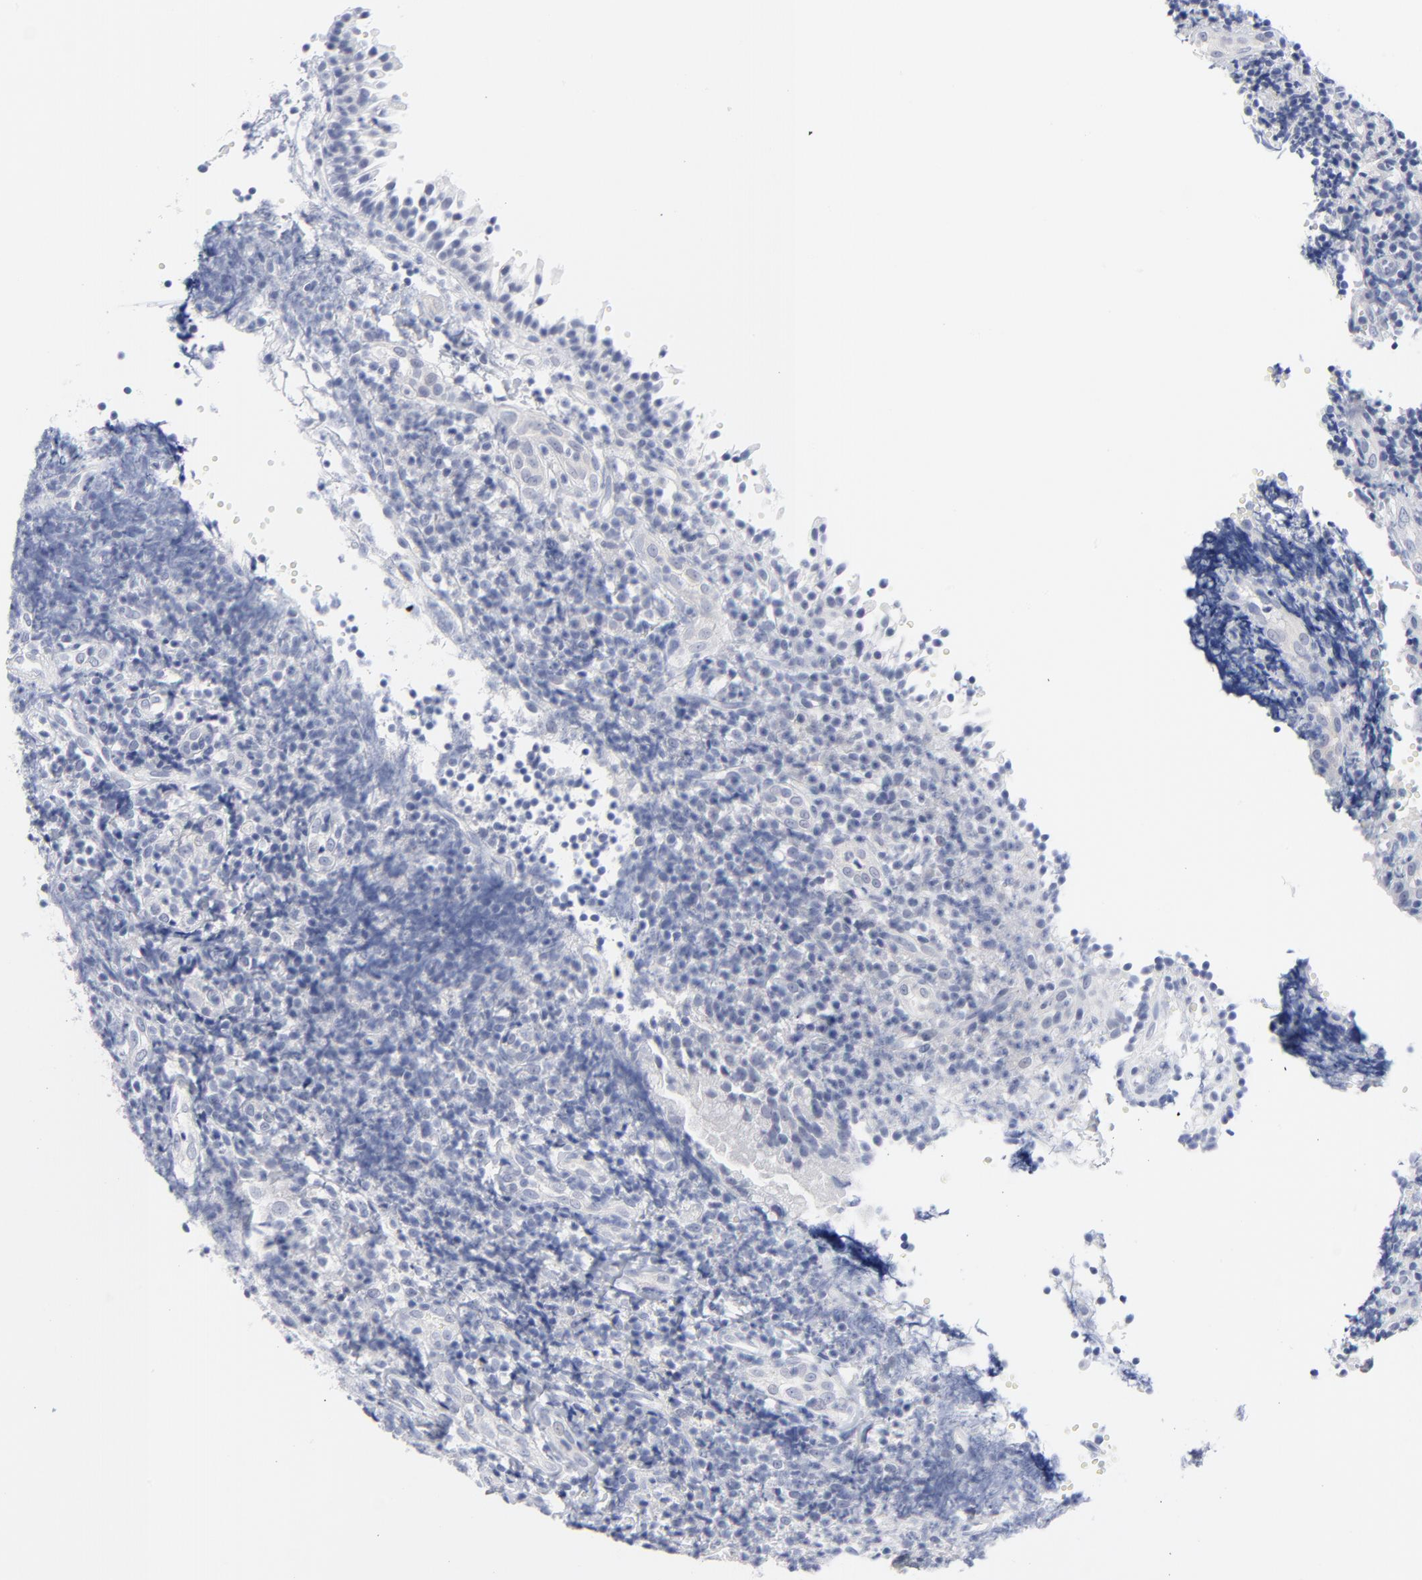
{"staining": {"intensity": "negative", "quantity": "none", "location": "none"}, "tissue": "tonsil", "cell_type": "Germinal center cells", "image_type": "normal", "snomed": [{"axis": "morphology", "description": "Normal tissue, NOS"}, {"axis": "topography", "description": "Tonsil"}], "caption": "Immunohistochemistry (IHC) photomicrograph of unremarkable tonsil: human tonsil stained with DAB (3,3'-diaminobenzidine) reveals no significant protein staining in germinal center cells.", "gene": "CLEC4G", "patient": {"sex": "female", "age": 40}}